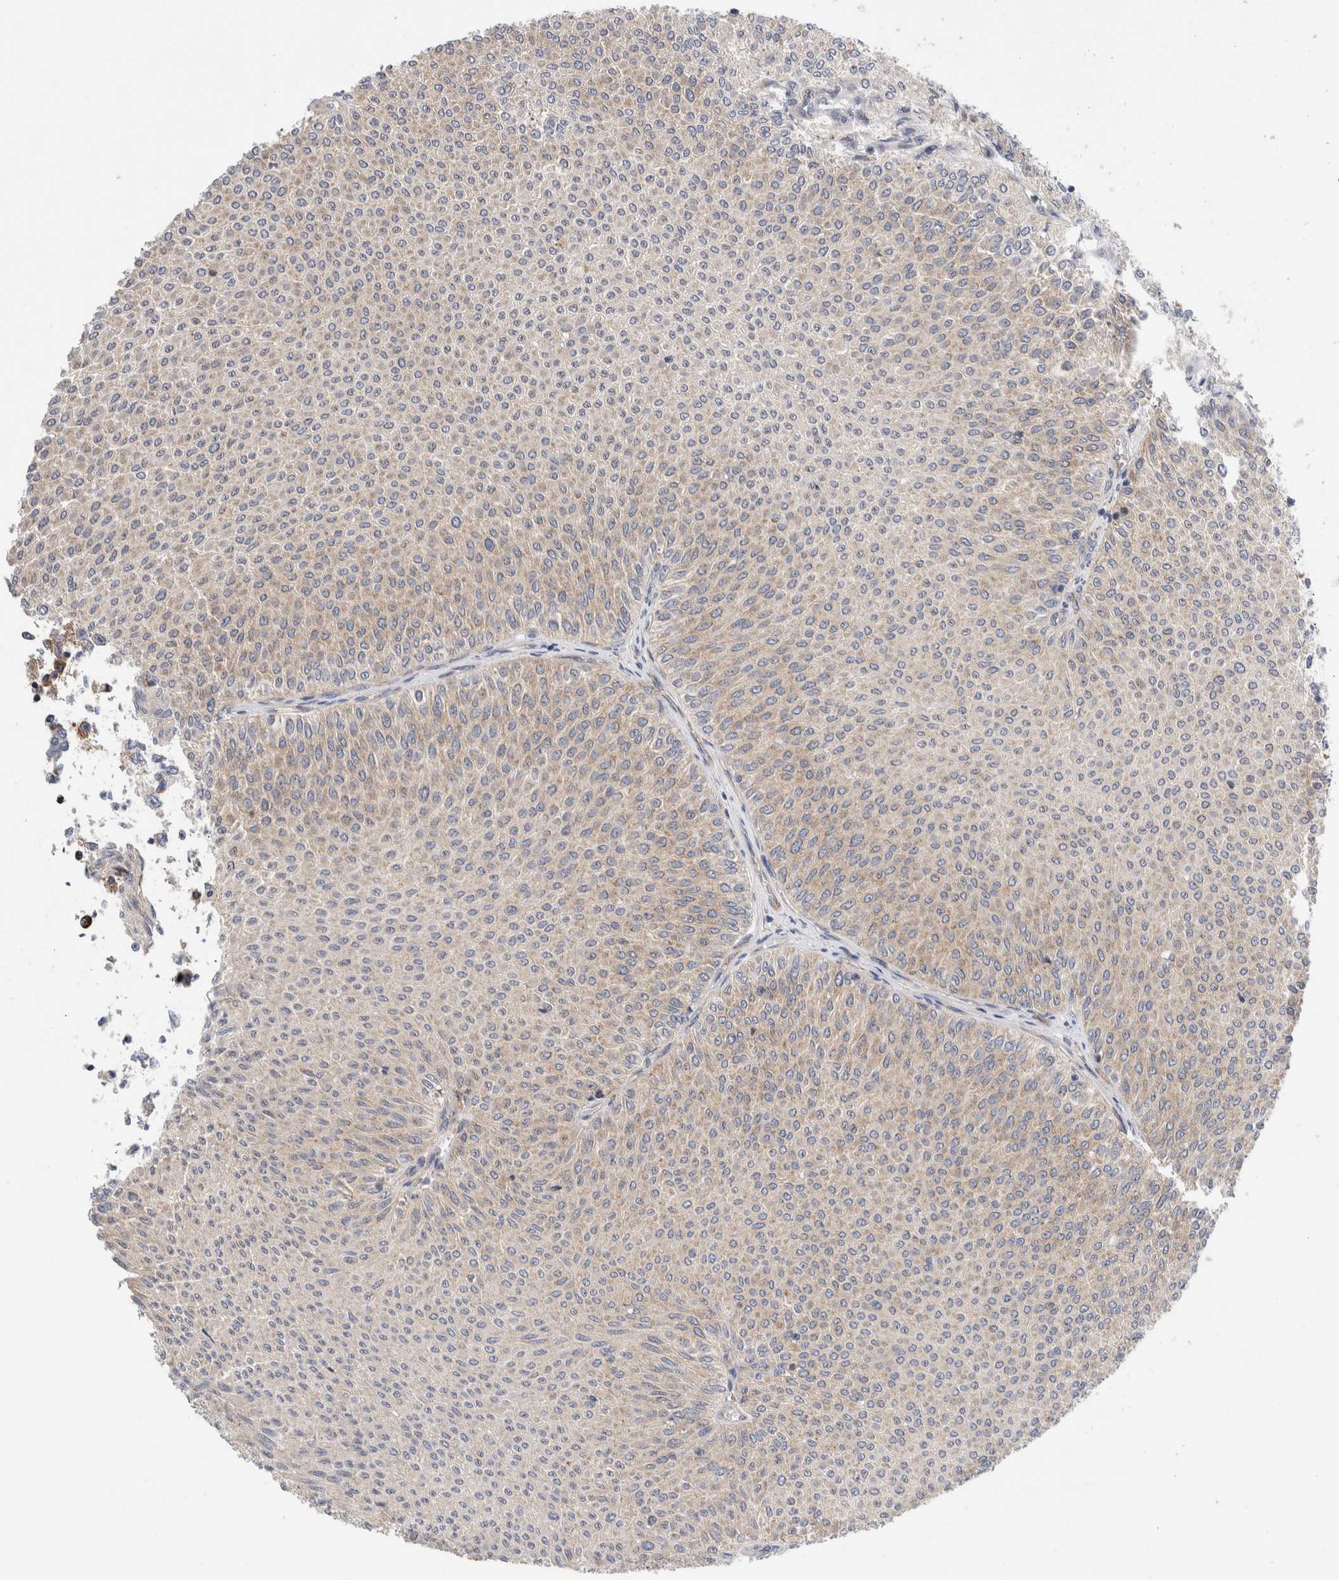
{"staining": {"intensity": "weak", "quantity": ">75%", "location": "cytoplasmic/membranous"}, "tissue": "urothelial cancer", "cell_type": "Tumor cells", "image_type": "cancer", "snomed": [{"axis": "morphology", "description": "Urothelial carcinoma, Low grade"}, {"axis": "topography", "description": "Urinary bladder"}], "caption": "Protein staining of low-grade urothelial carcinoma tissue shows weak cytoplasmic/membranous positivity in approximately >75% of tumor cells.", "gene": "RACK1", "patient": {"sex": "male", "age": 78}}